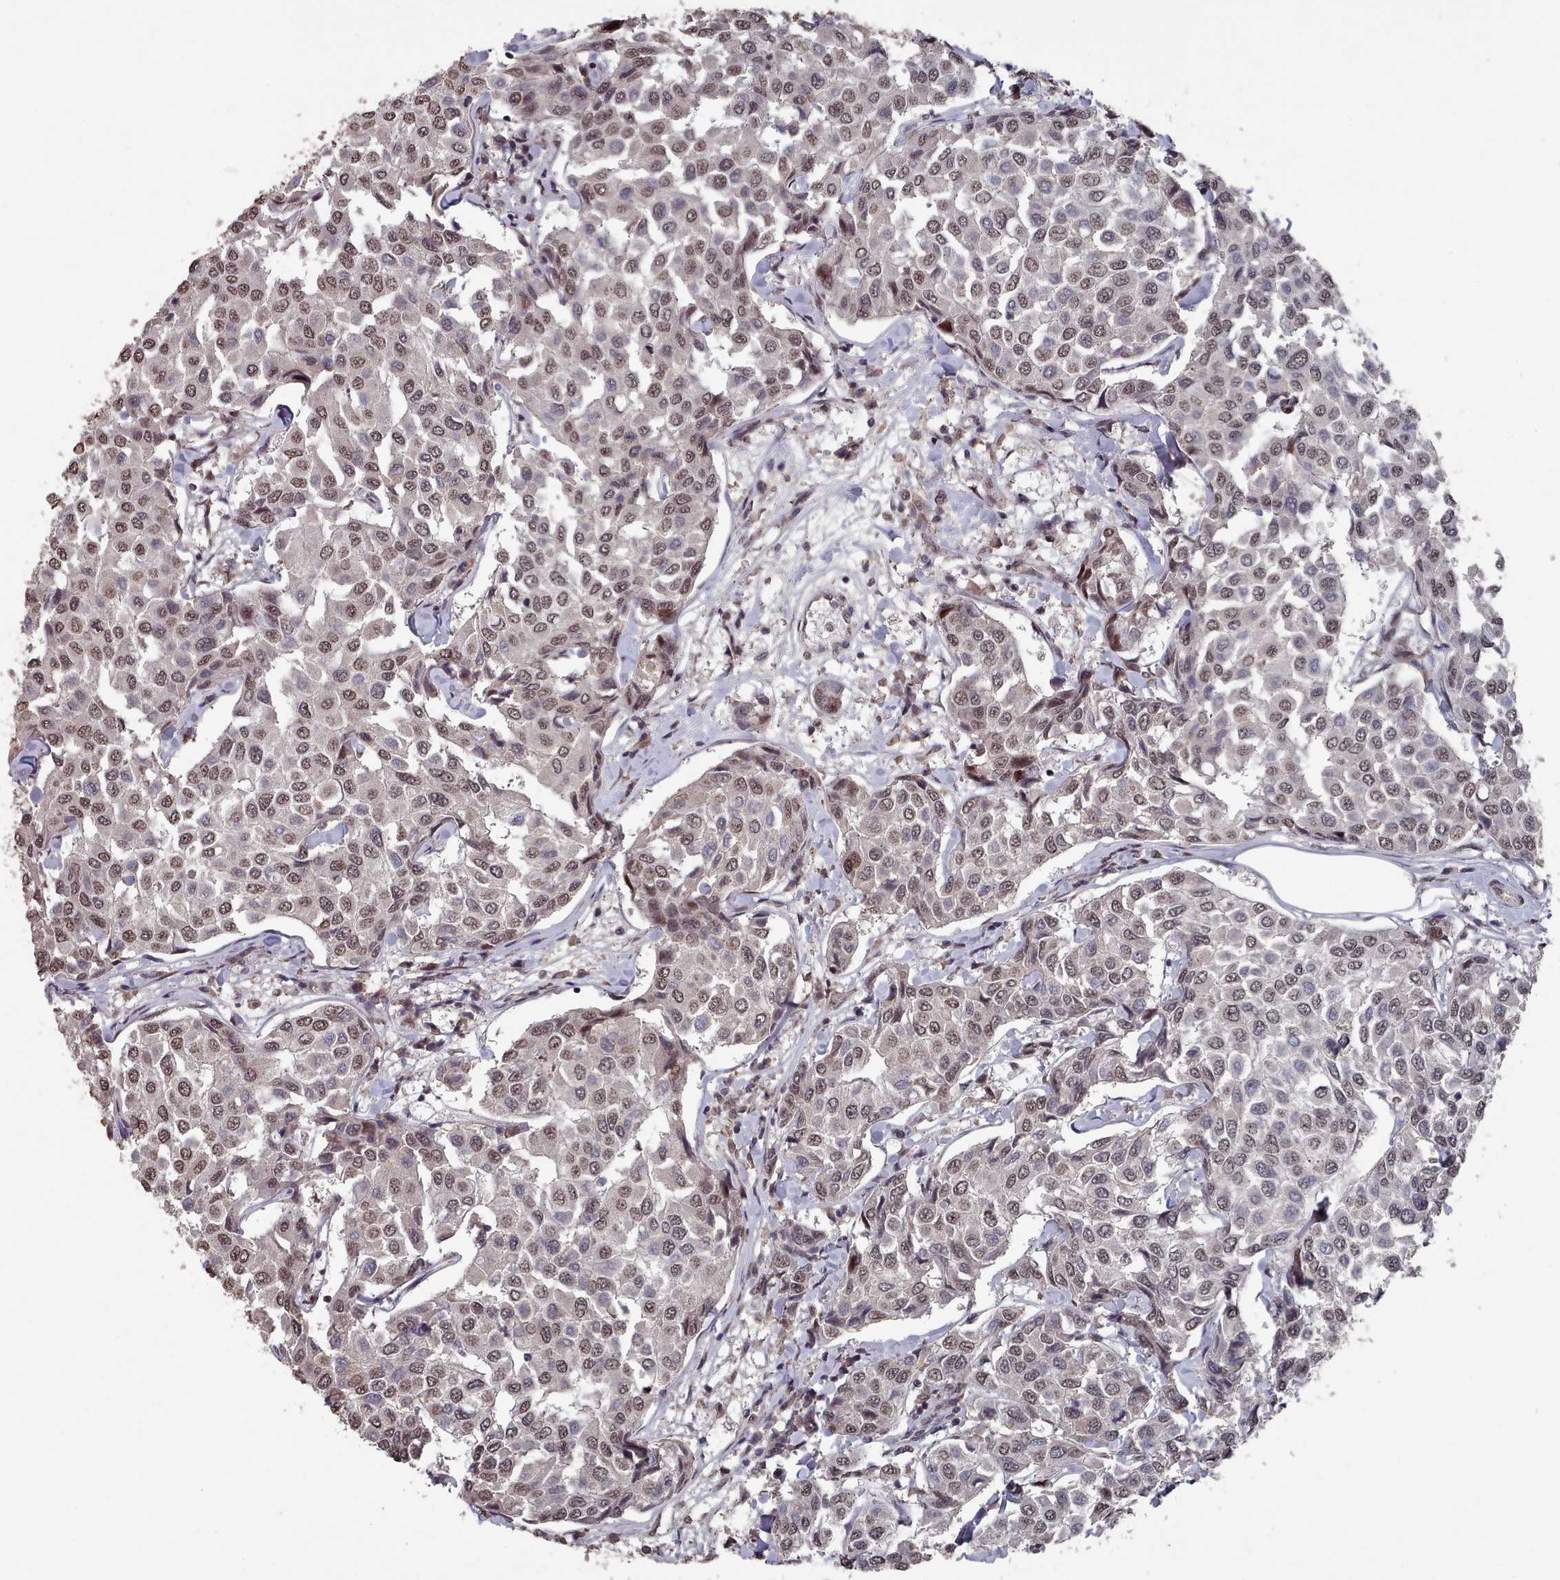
{"staining": {"intensity": "moderate", "quantity": "25%-75%", "location": "nuclear"}, "tissue": "breast cancer", "cell_type": "Tumor cells", "image_type": "cancer", "snomed": [{"axis": "morphology", "description": "Duct carcinoma"}, {"axis": "topography", "description": "Breast"}], "caption": "The micrograph displays immunohistochemical staining of breast cancer. There is moderate nuclear staining is seen in approximately 25%-75% of tumor cells.", "gene": "PNRC2", "patient": {"sex": "female", "age": 55}}